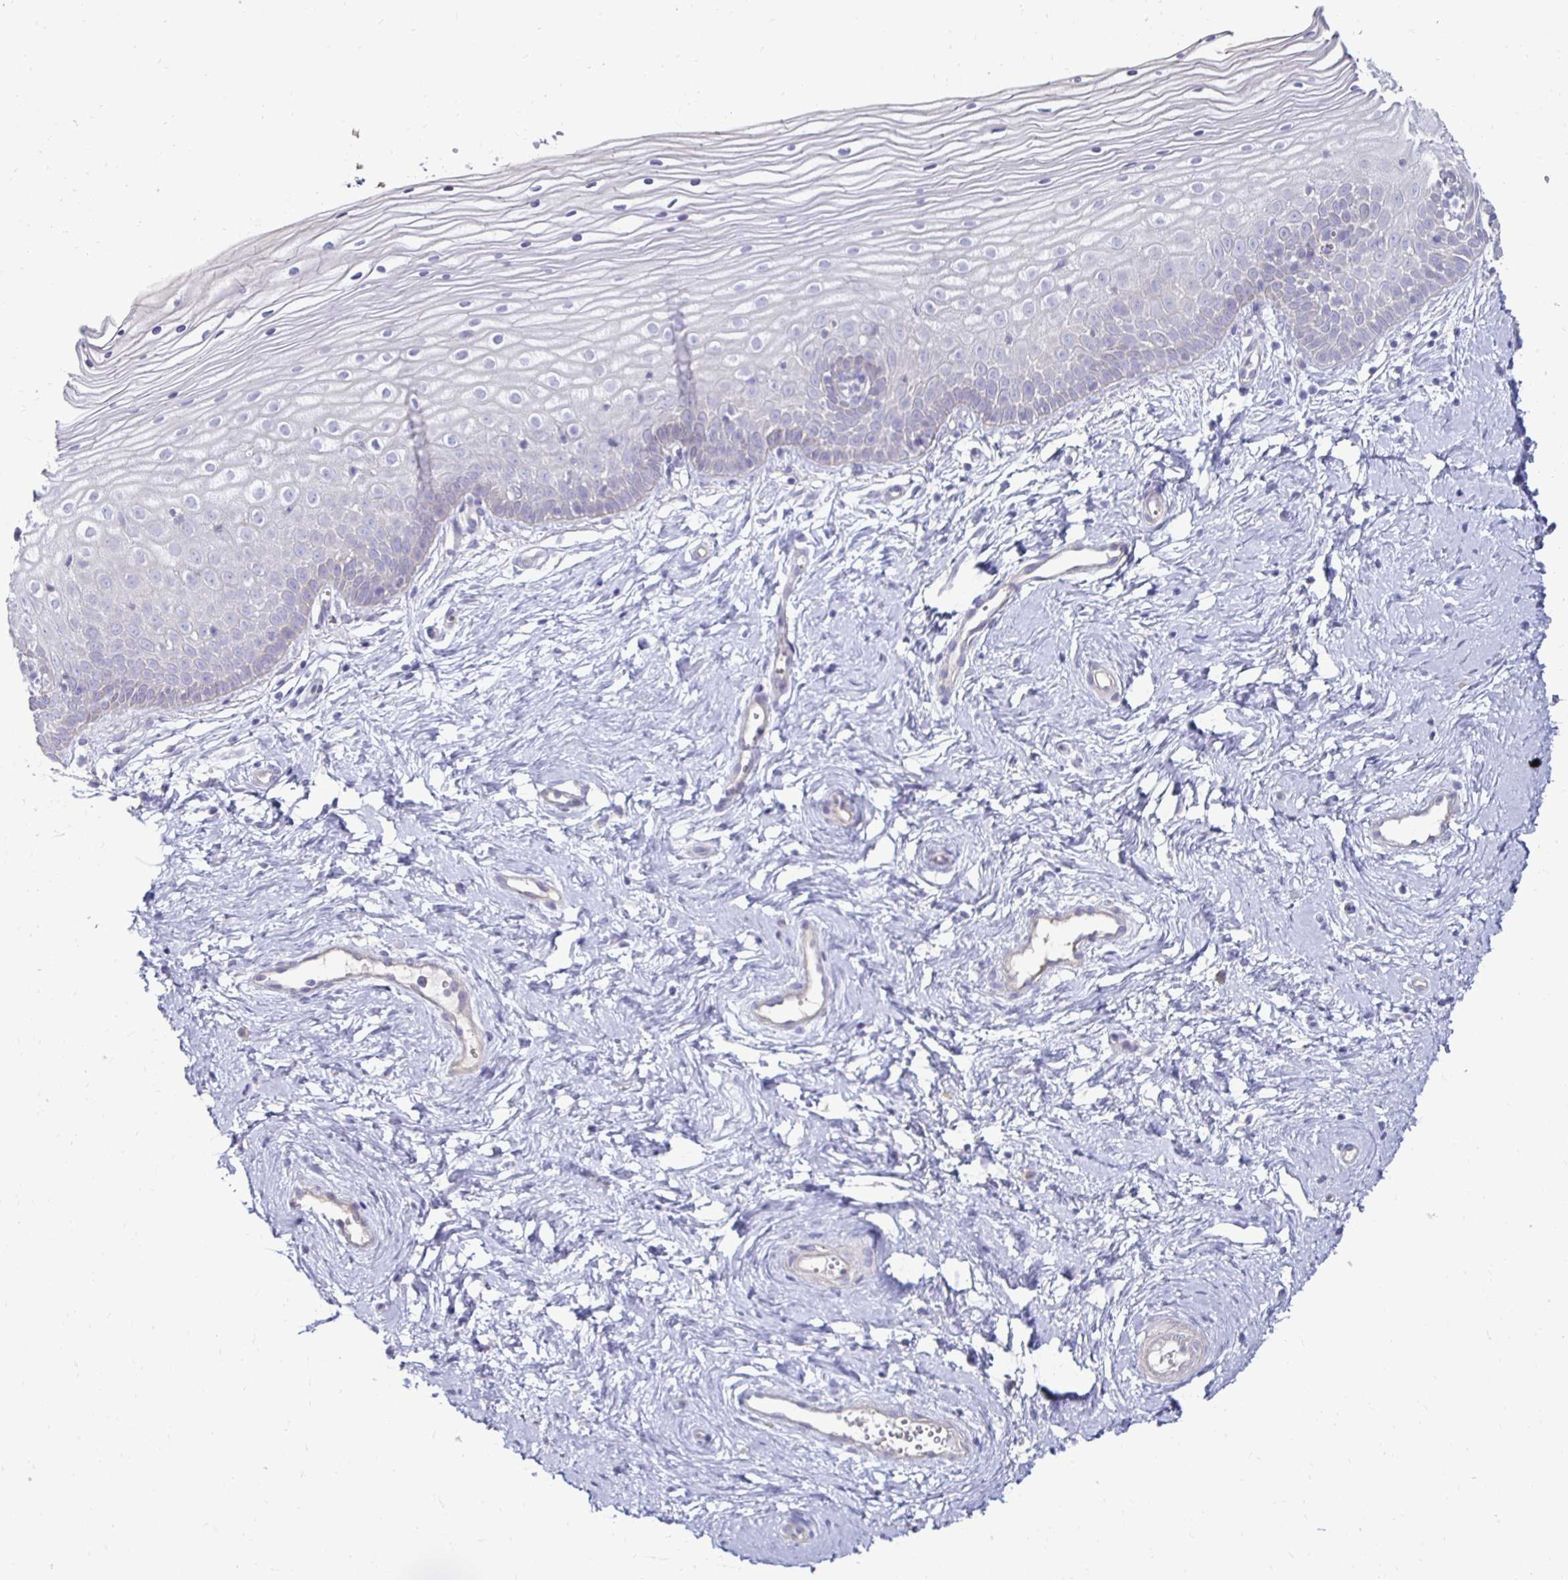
{"staining": {"intensity": "negative", "quantity": "none", "location": "none"}, "tissue": "vagina", "cell_type": "Squamous epithelial cells", "image_type": "normal", "snomed": [{"axis": "morphology", "description": "Normal tissue, NOS"}, {"axis": "topography", "description": "Vagina"}], "caption": "Squamous epithelial cells are negative for protein expression in benign human vagina. (Brightfield microscopy of DAB IHC at high magnification).", "gene": "AKAP6", "patient": {"sex": "female", "age": 38}}